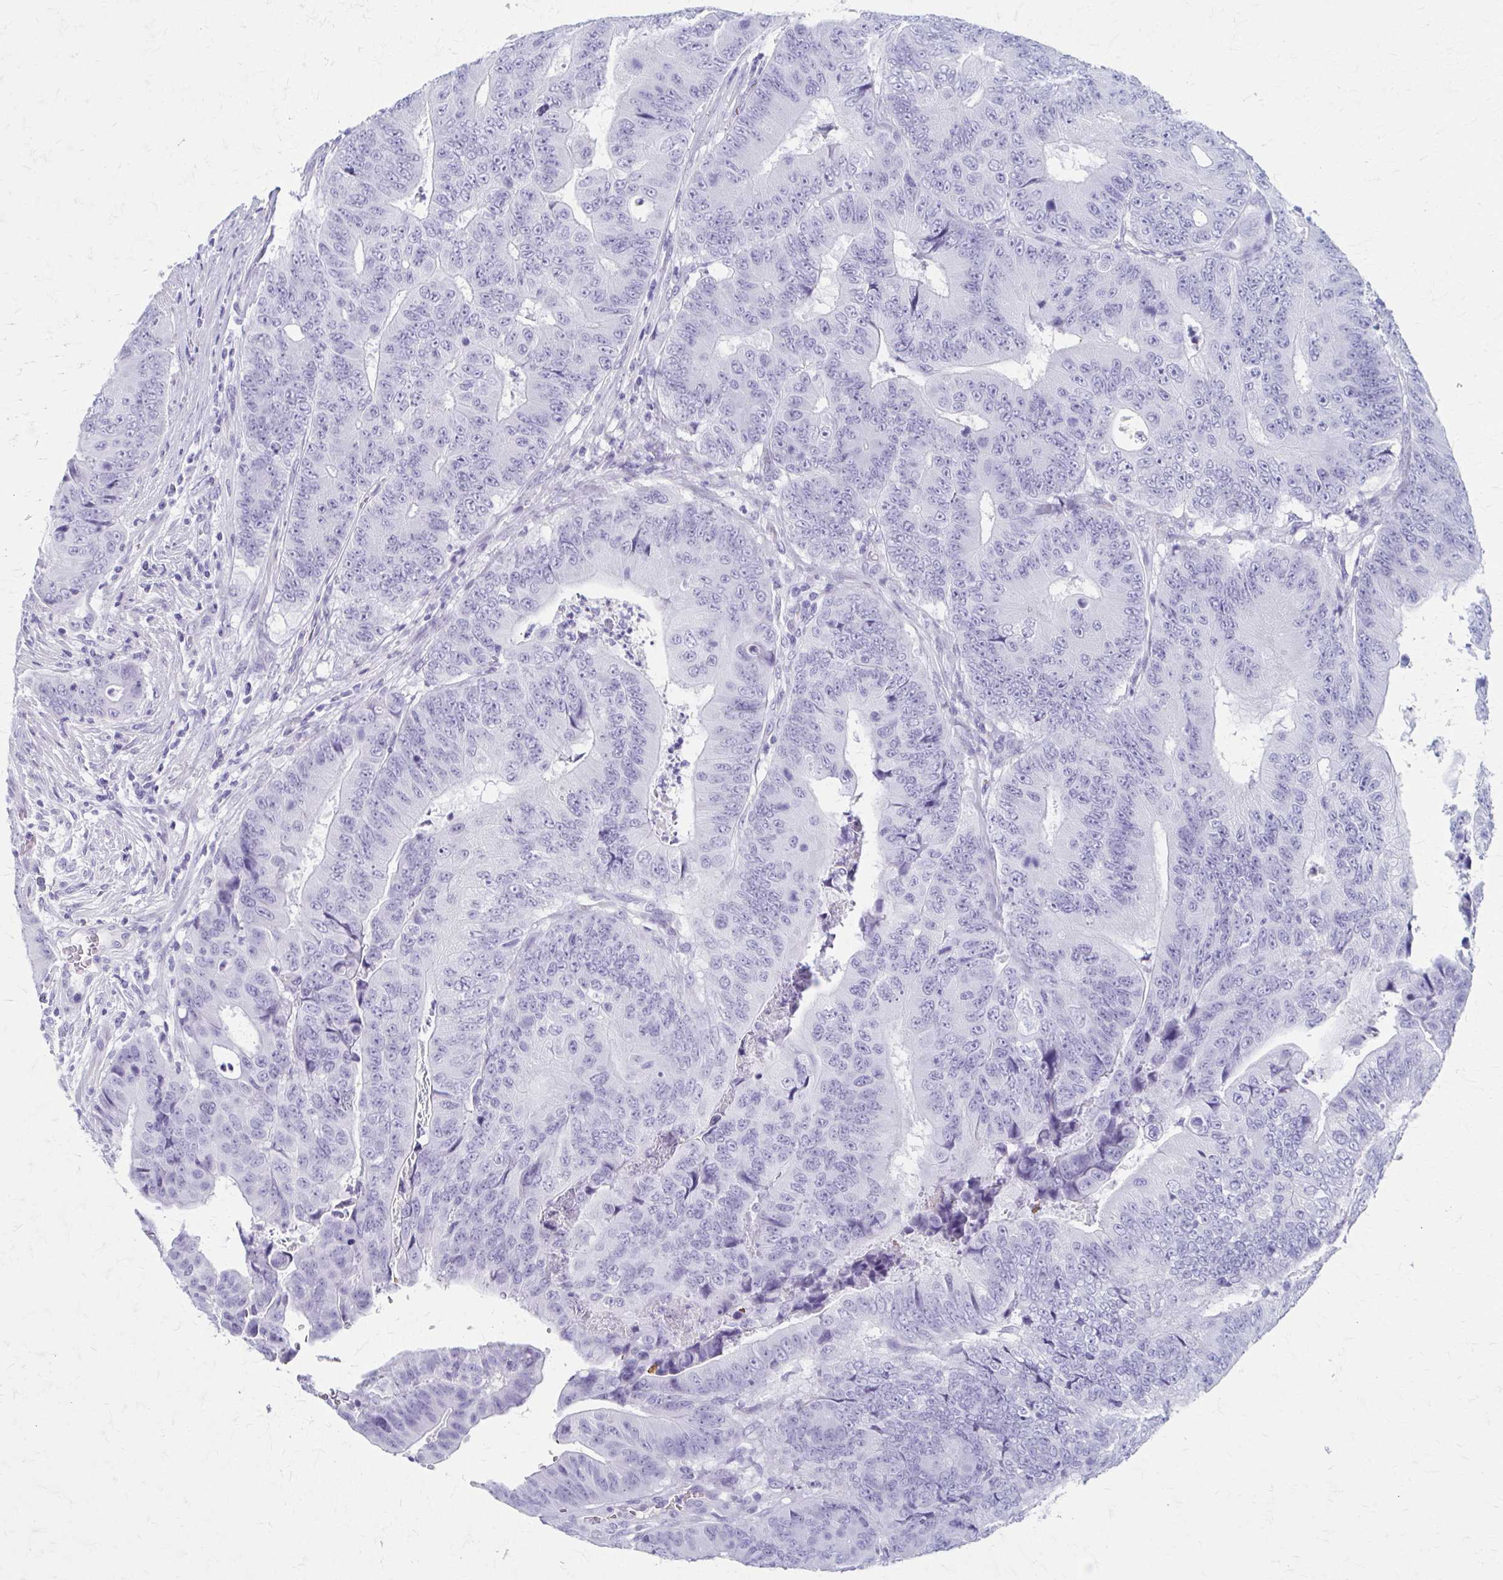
{"staining": {"intensity": "negative", "quantity": "none", "location": "none"}, "tissue": "colorectal cancer", "cell_type": "Tumor cells", "image_type": "cancer", "snomed": [{"axis": "morphology", "description": "Adenocarcinoma, NOS"}, {"axis": "topography", "description": "Colon"}], "caption": "The histopathology image shows no staining of tumor cells in colorectal adenocarcinoma.", "gene": "CELF5", "patient": {"sex": "female", "age": 48}}